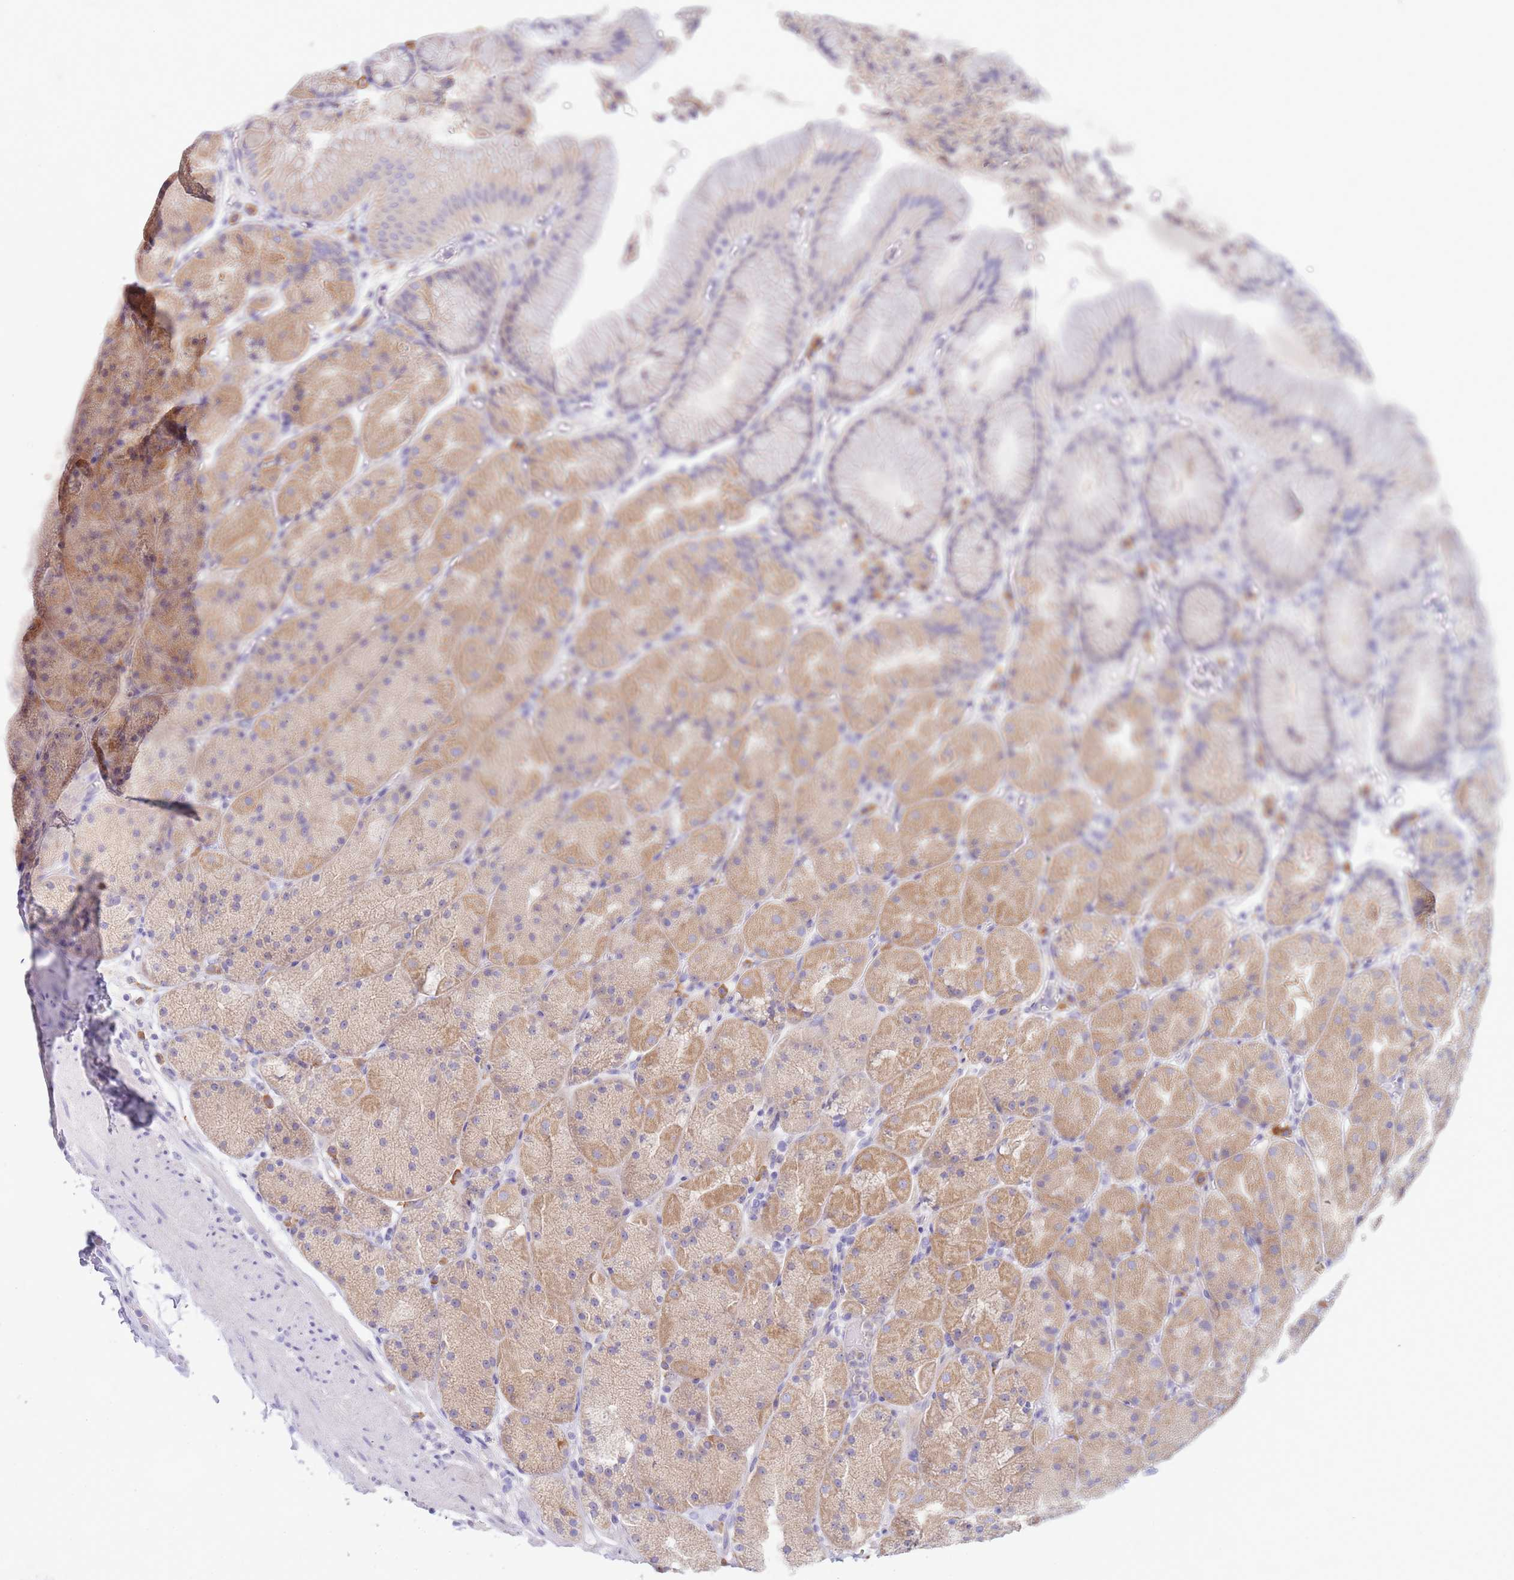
{"staining": {"intensity": "moderate", "quantity": "25%-75%", "location": "cytoplasmic/membranous"}, "tissue": "stomach", "cell_type": "Glandular cells", "image_type": "normal", "snomed": [{"axis": "morphology", "description": "Normal tissue, NOS"}, {"axis": "topography", "description": "Stomach, upper"}, {"axis": "topography", "description": "Stomach, lower"}], "caption": "IHC of benign stomach exhibits medium levels of moderate cytoplasmic/membranous expression in about 25%-75% of glandular cells.", "gene": "CCDC149", "patient": {"sex": "male", "age": 67}}